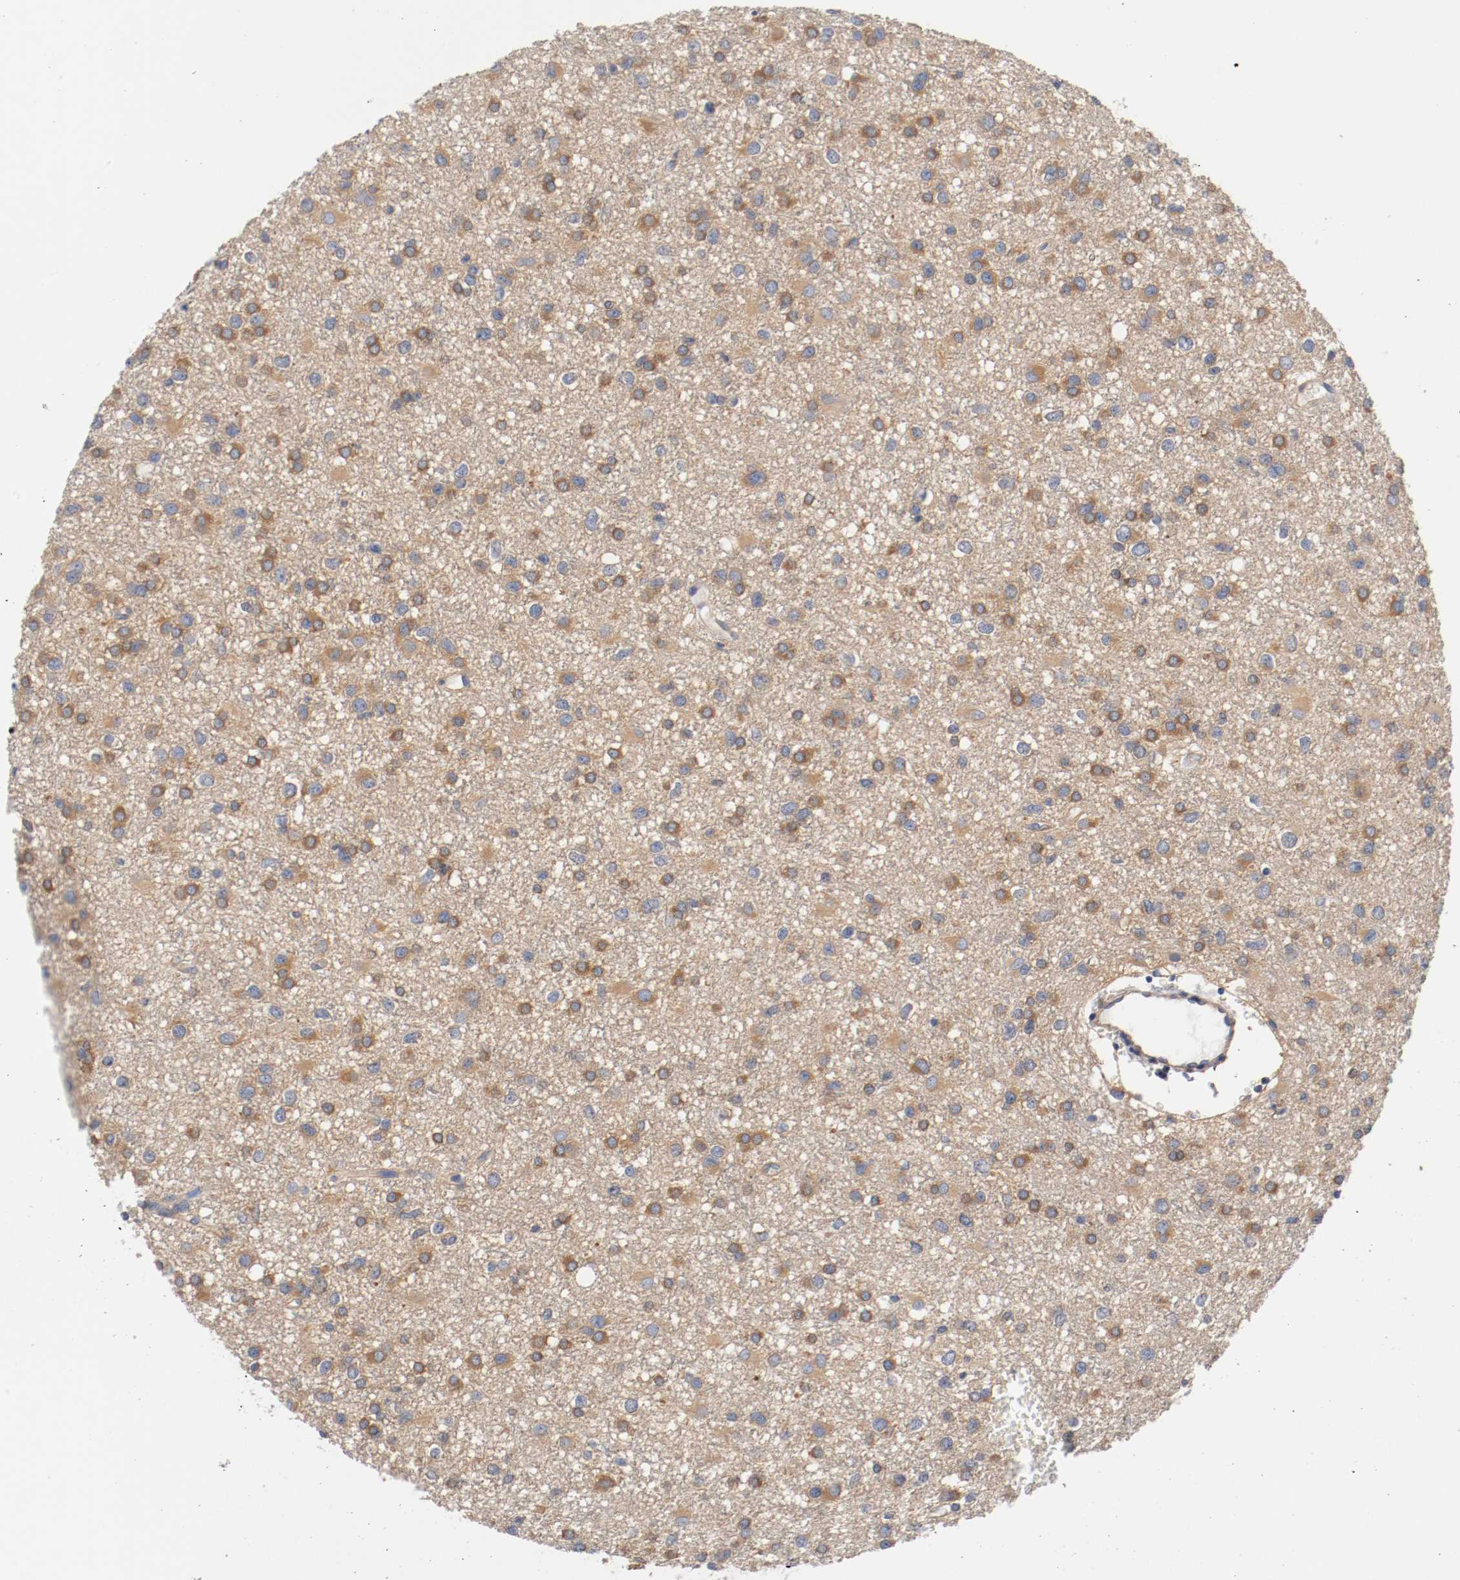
{"staining": {"intensity": "moderate", "quantity": "25%-75%", "location": "cytoplasmic/membranous"}, "tissue": "glioma", "cell_type": "Tumor cells", "image_type": "cancer", "snomed": [{"axis": "morphology", "description": "Glioma, malignant, Low grade"}, {"axis": "topography", "description": "Brain"}], "caption": "Immunohistochemical staining of malignant low-grade glioma shows moderate cytoplasmic/membranous protein expression in approximately 25%-75% of tumor cells.", "gene": "HGS", "patient": {"sex": "male", "age": 42}}